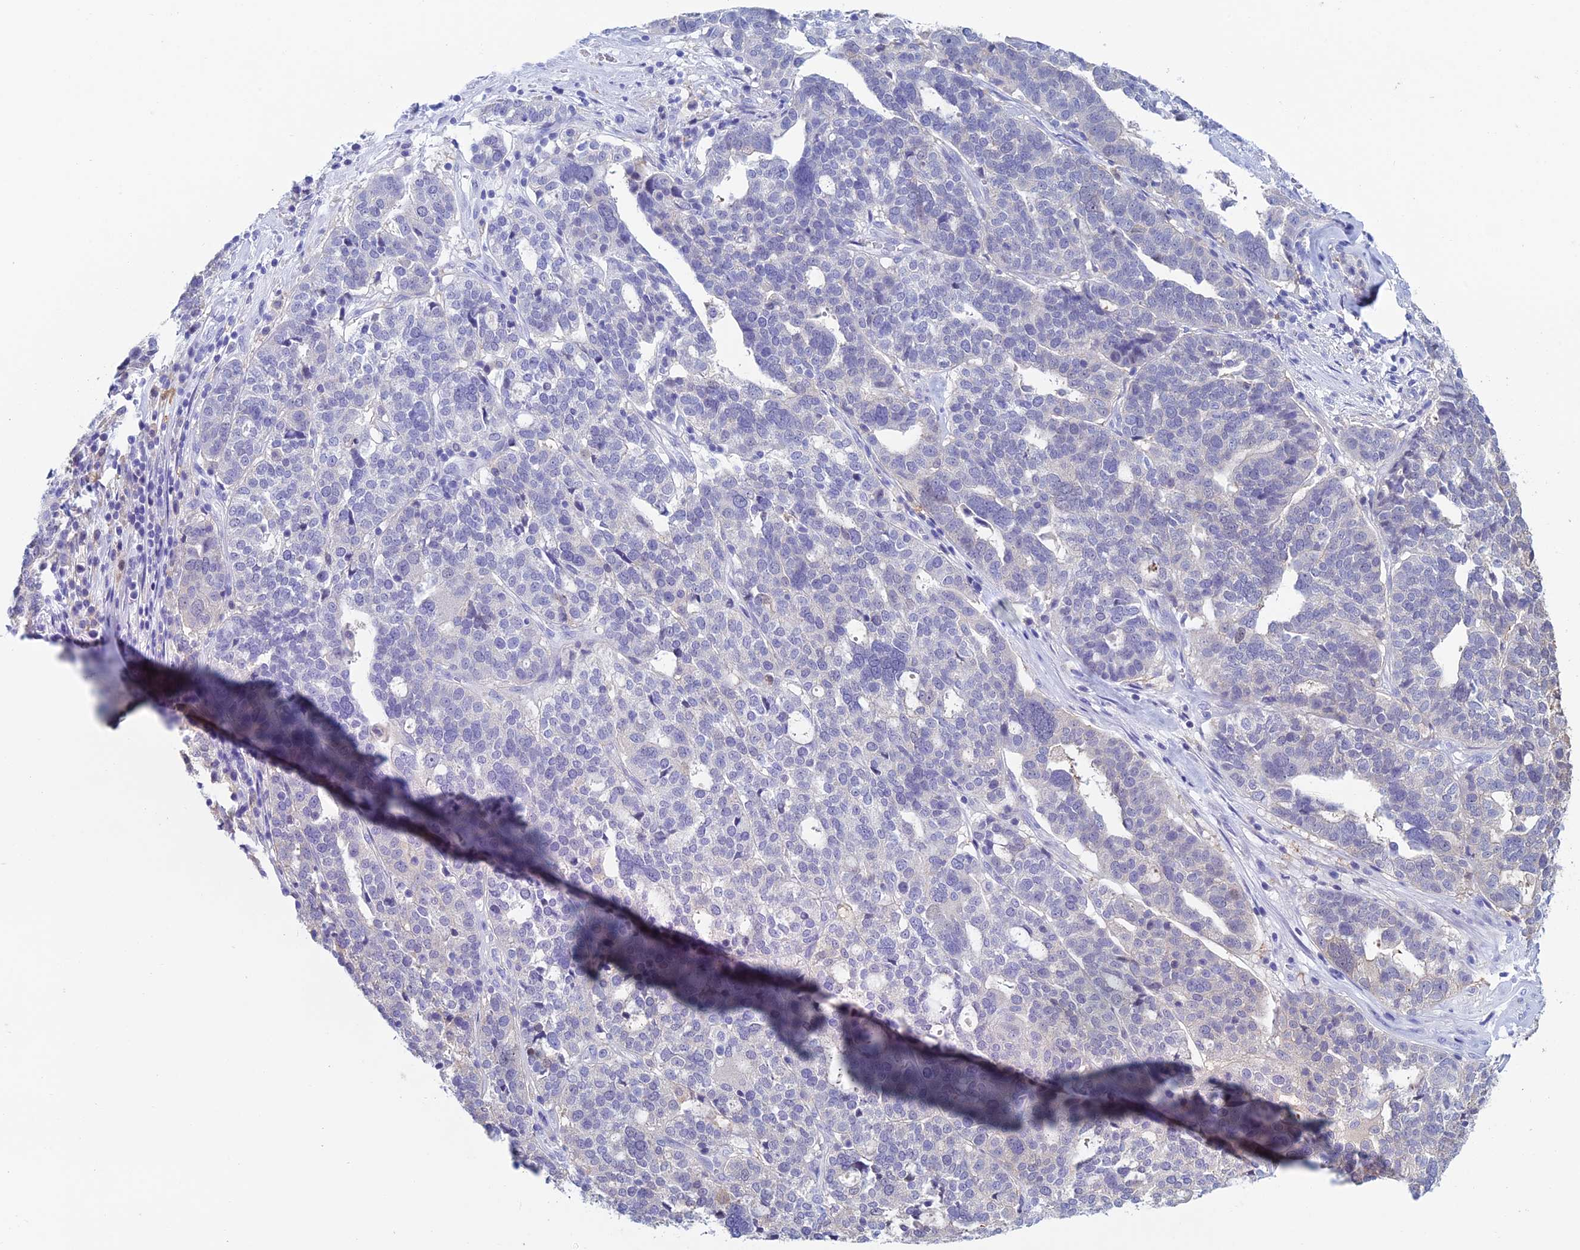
{"staining": {"intensity": "negative", "quantity": "none", "location": "none"}, "tissue": "ovarian cancer", "cell_type": "Tumor cells", "image_type": "cancer", "snomed": [{"axis": "morphology", "description": "Cystadenocarcinoma, serous, NOS"}, {"axis": "topography", "description": "Ovary"}], "caption": "Image shows no significant protein expression in tumor cells of serous cystadenocarcinoma (ovarian).", "gene": "KCNK17", "patient": {"sex": "female", "age": 59}}